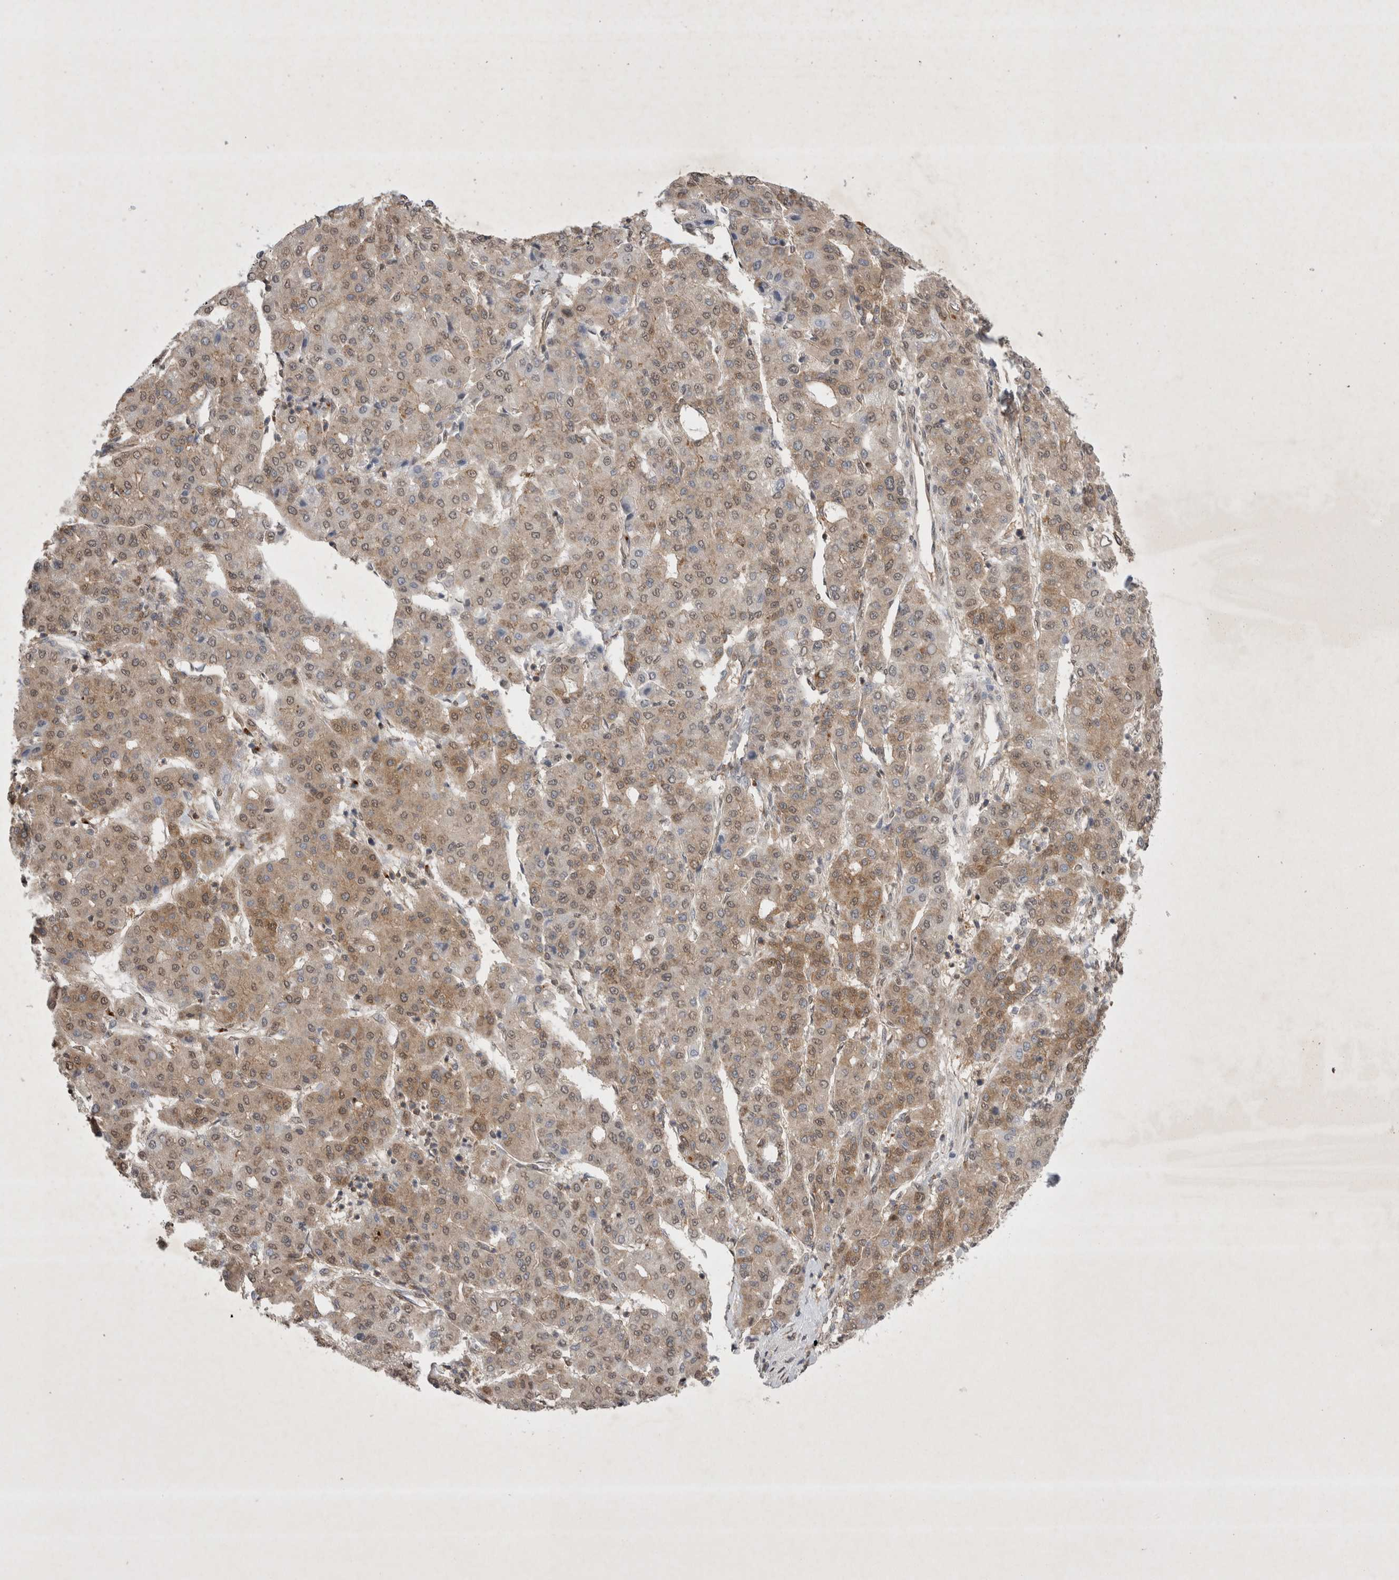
{"staining": {"intensity": "weak", "quantity": "25%-75%", "location": "cytoplasmic/membranous"}, "tissue": "liver cancer", "cell_type": "Tumor cells", "image_type": "cancer", "snomed": [{"axis": "morphology", "description": "Carcinoma, Hepatocellular, NOS"}, {"axis": "topography", "description": "Liver"}], "caption": "Hepatocellular carcinoma (liver) stained for a protein exhibits weak cytoplasmic/membranous positivity in tumor cells.", "gene": "WIPF2", "patient": {"sex": "male", "age": 65}}